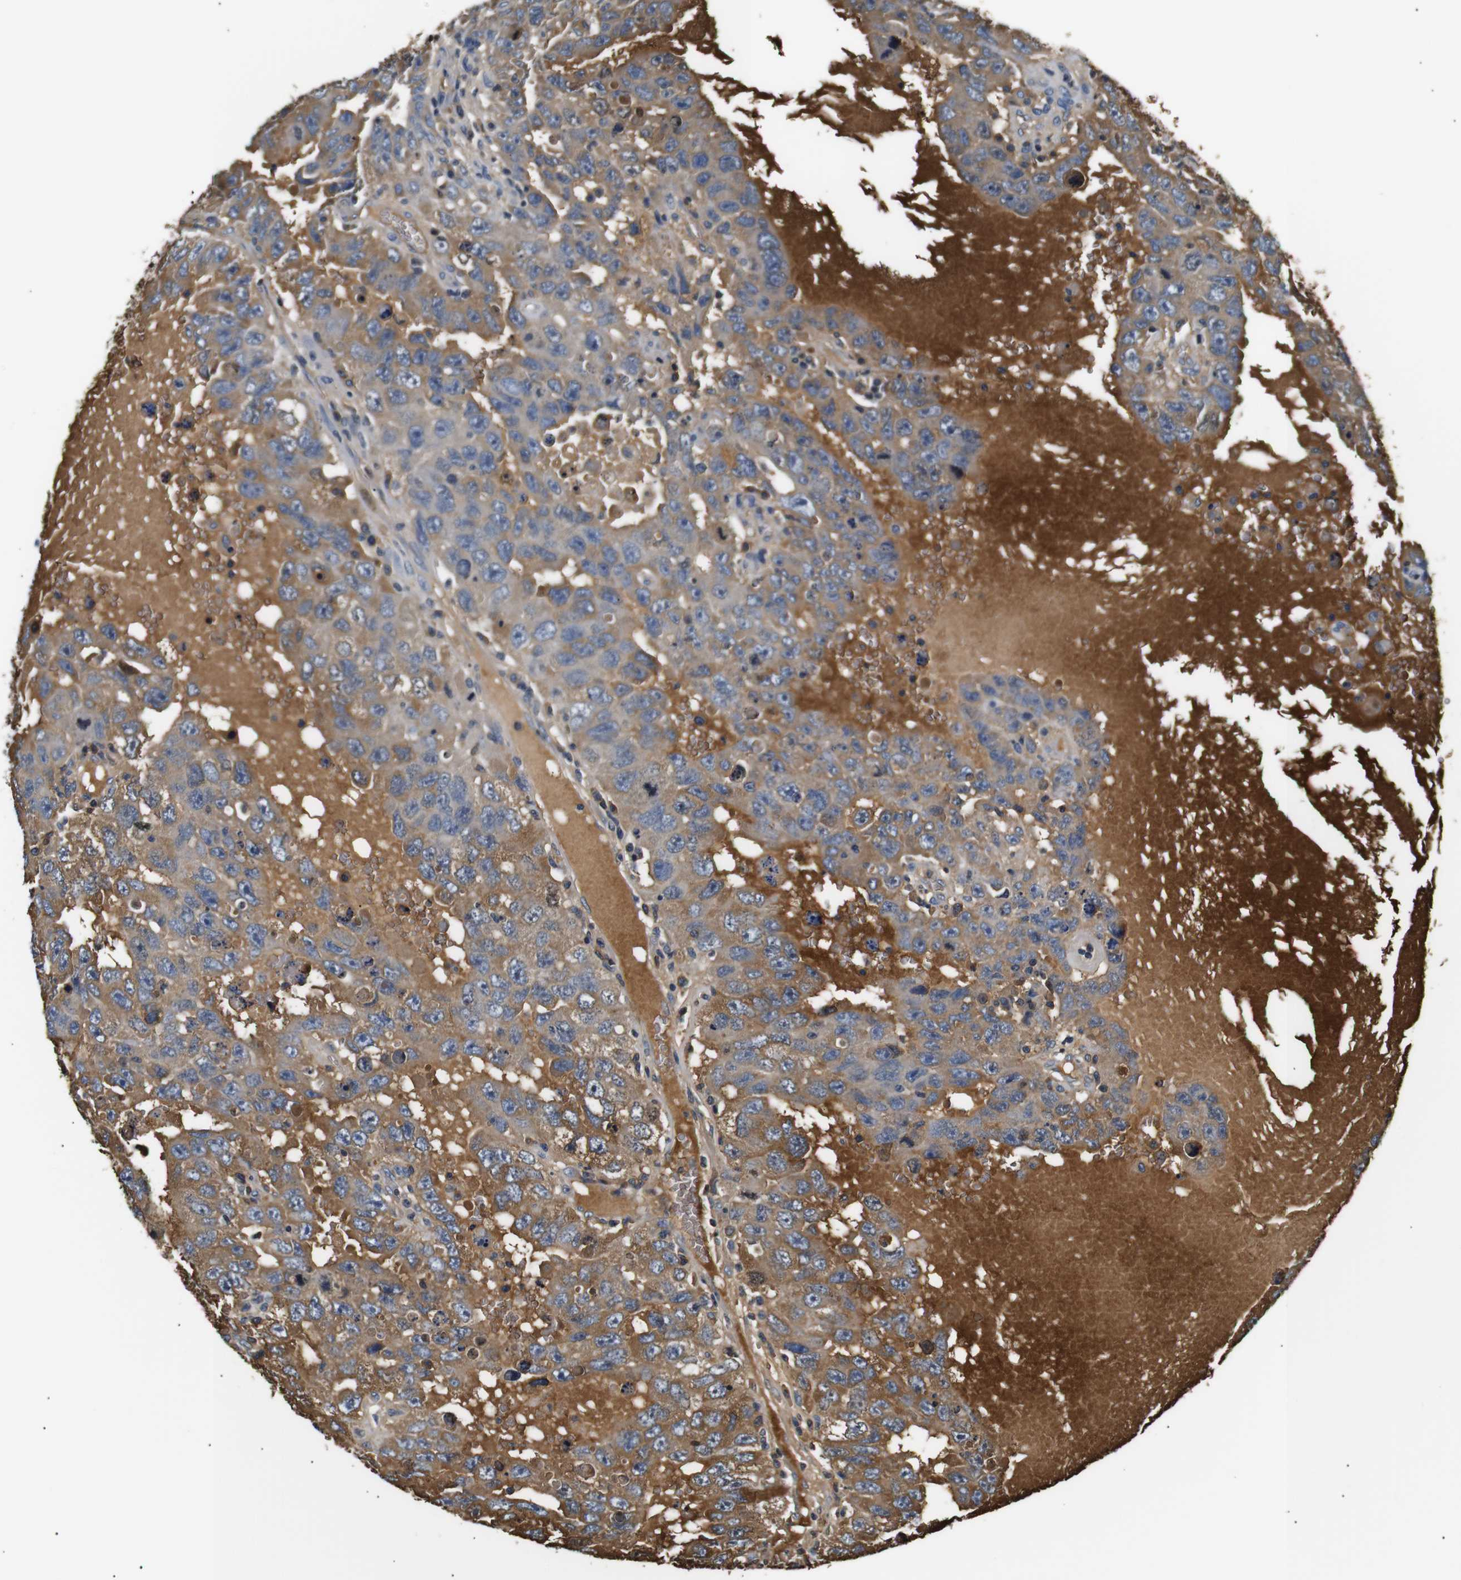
{"staining": {"intensity": "moderate", "quantity": "25%-75%", "location": "cytoplasmic/membranous"}, "tissue": "testis cancer", "cell_type": "Tumor cells", "image_type": "cancer", "snomed": [{"axis": "morphology", "description": "Carcinoma, Embryonal, NOS"}, {"axis": "topography", "description": "Testis"}], "caption": "A brown stain shows moderate cytoplasmic/membranous positivity of a protein in testis embryonal carcinoma tumor cells. The protein of interest is stained brown, and the nuclei are stained in blue (DAB IHC with brightfield microscopy, high magnification).", "gene": "LHCGR", "patient": {"sex": "male", "age": 26}}